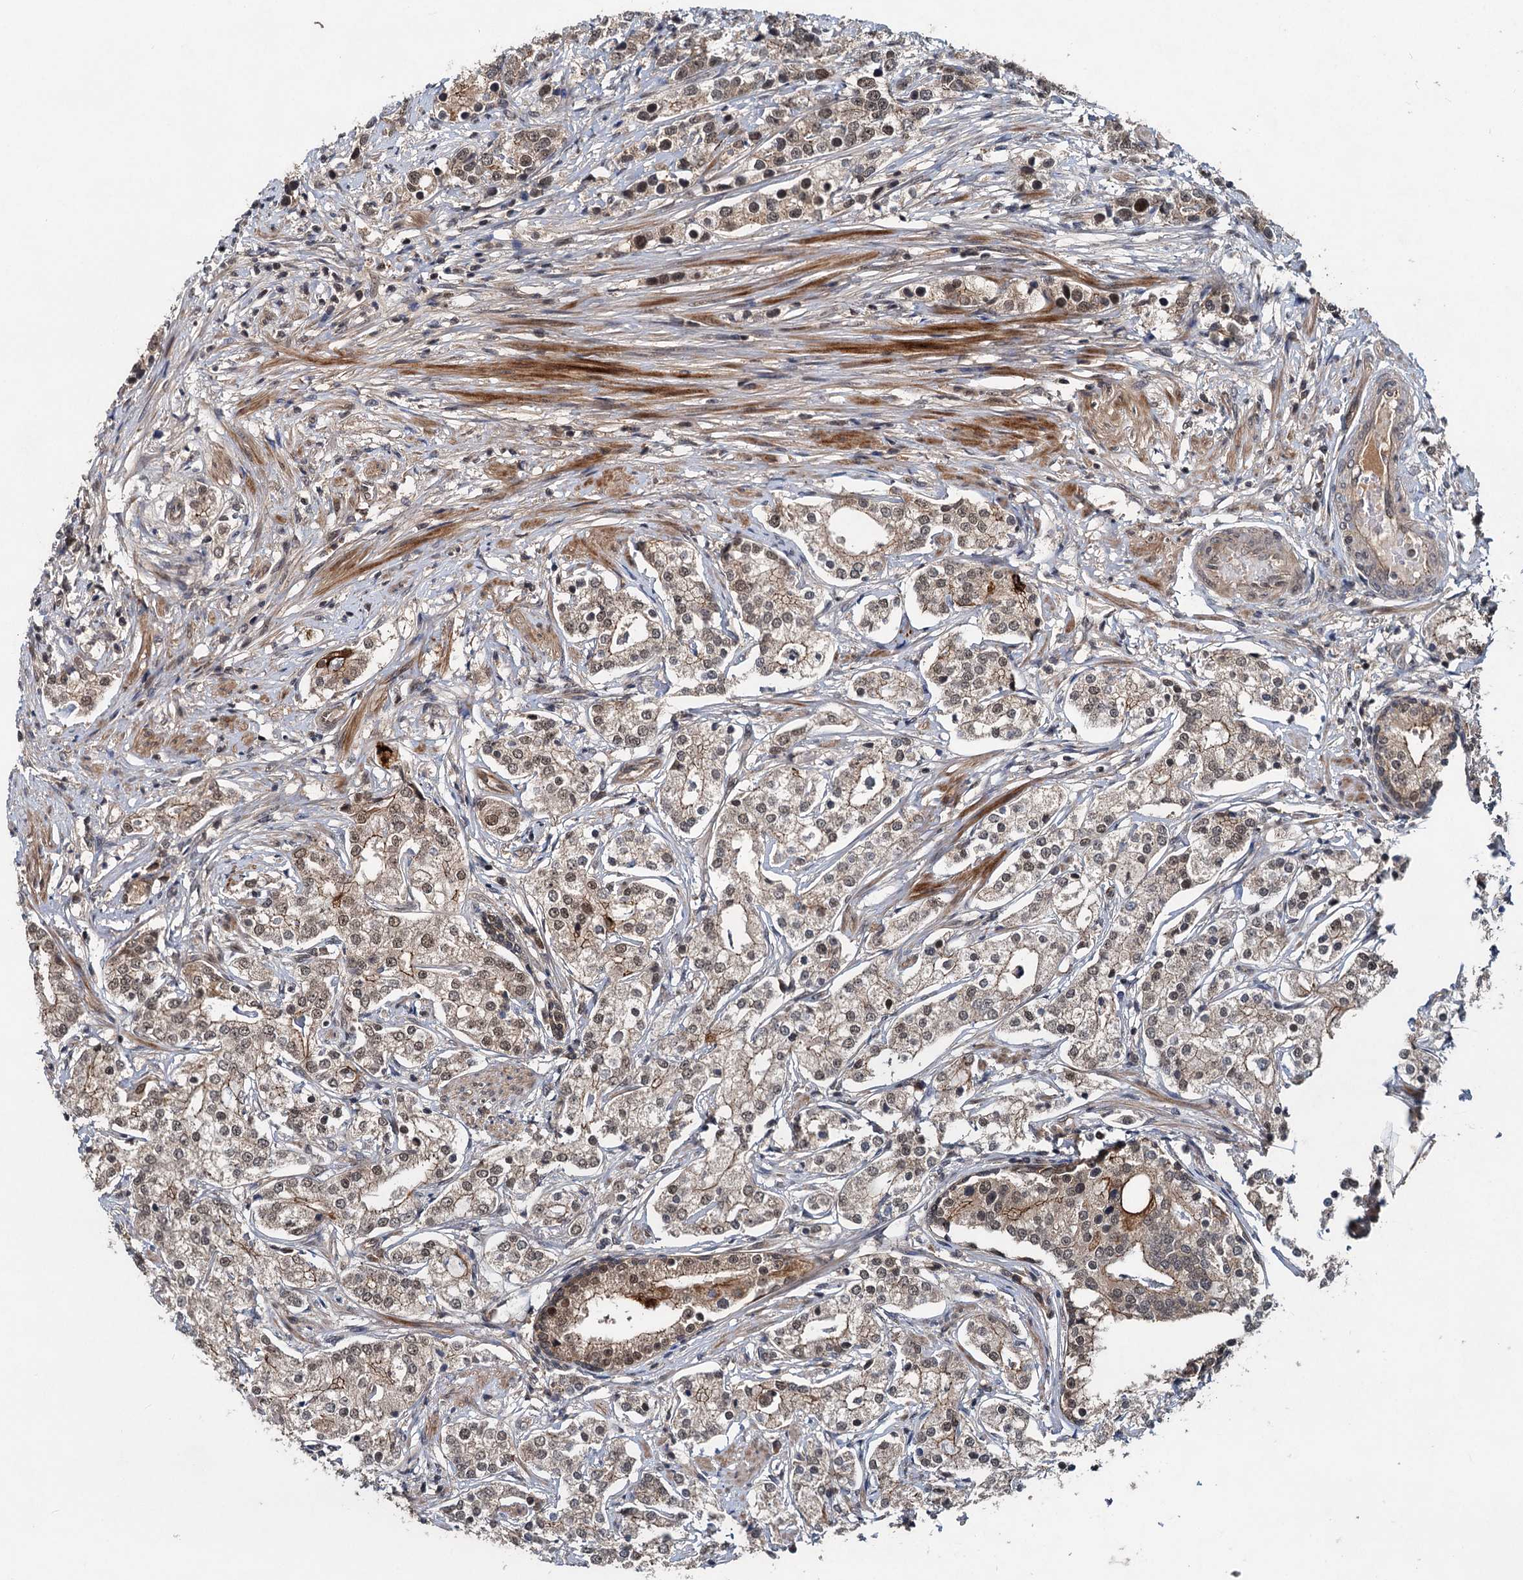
{"staining": {"intensity": "moderate", "quantity": ">75%", "location": "cytoplasmic/membranous,nuclear"}, "tissue": "prostate cancer", "cell_type": "Tumor cells", "image_type": "cancer", "snomed": [{"axis": "morphology", "description": "Adenocarcinoma, High grade"}, {"axis": "topography", "description": "Prostate"}], "caption": "Protein analysis of high-grade adenocarcinoma (prostate) tissue displays moderate cytoplasmic/membranous and nuclear staining in approximately >75% of tumor cells. Using DAB (3,3'-diaminobenzidine) (brown) and hematoxylin (blue) stains, captured at high magnification using brightfield microscopy.", "gene": "RITA1", "patient": {"sex": "male", "age": 69}}